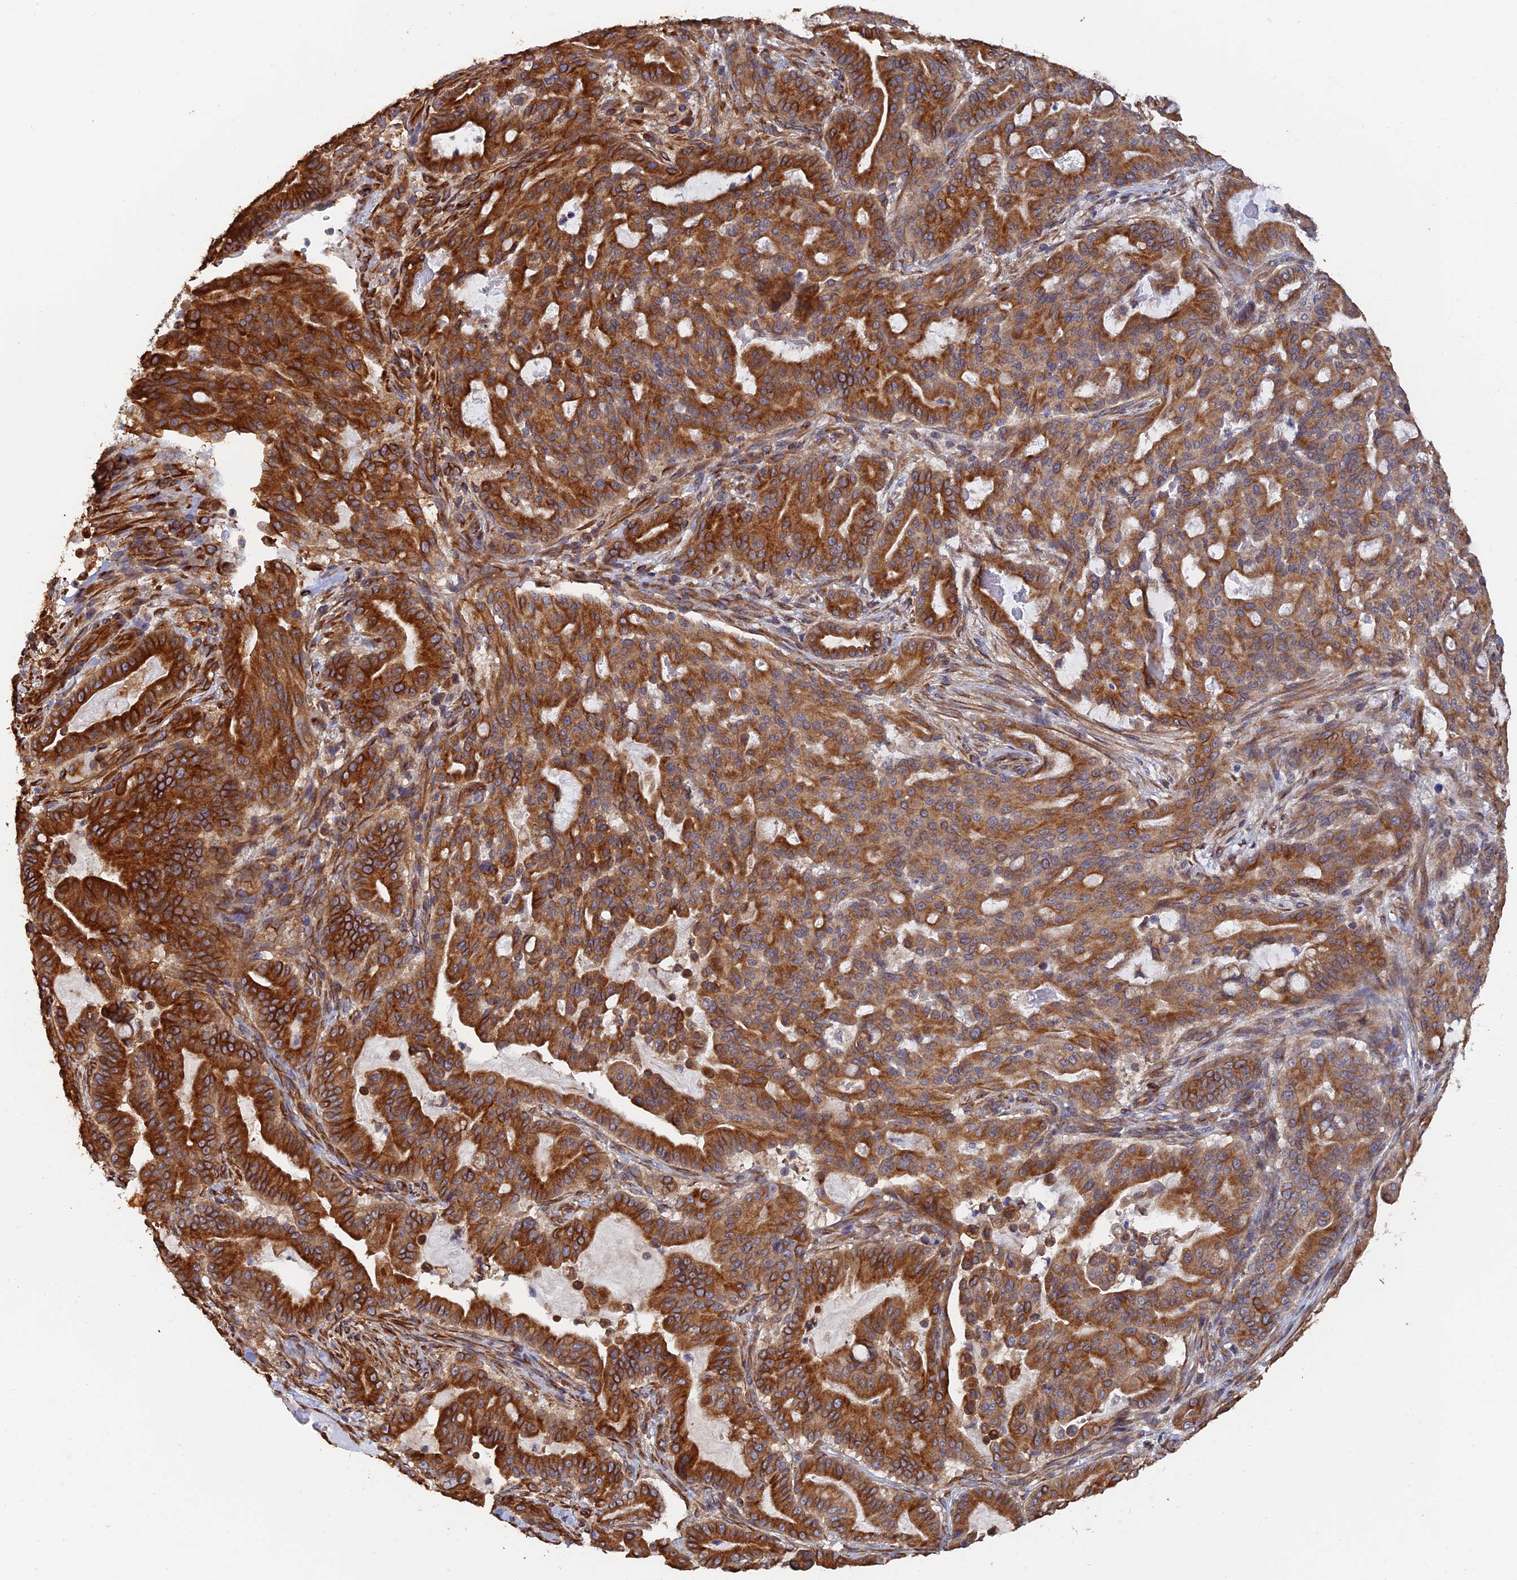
{"staining": {"intensity": "strong", "quantity": ">75%", "location": "cytoplasmic/membranous"}, "tissue": "pancreatic cancer", "cell_type": "Tumor cells", "image_type": "cancer", "snomed": [{"axis": "morphology", "description": "Adenocarcinoma, NOS"}, {"axis": "topography", "description": "Pancreas"}], "caption": "This is an image of IHC staining of pancreatic cancer (adenocarcinoma), which shows strong staining in the cytoplasmic/membranous of tumor cells.", "gene": "WBP11", "patient": {"sex": "male", "age": 63}}